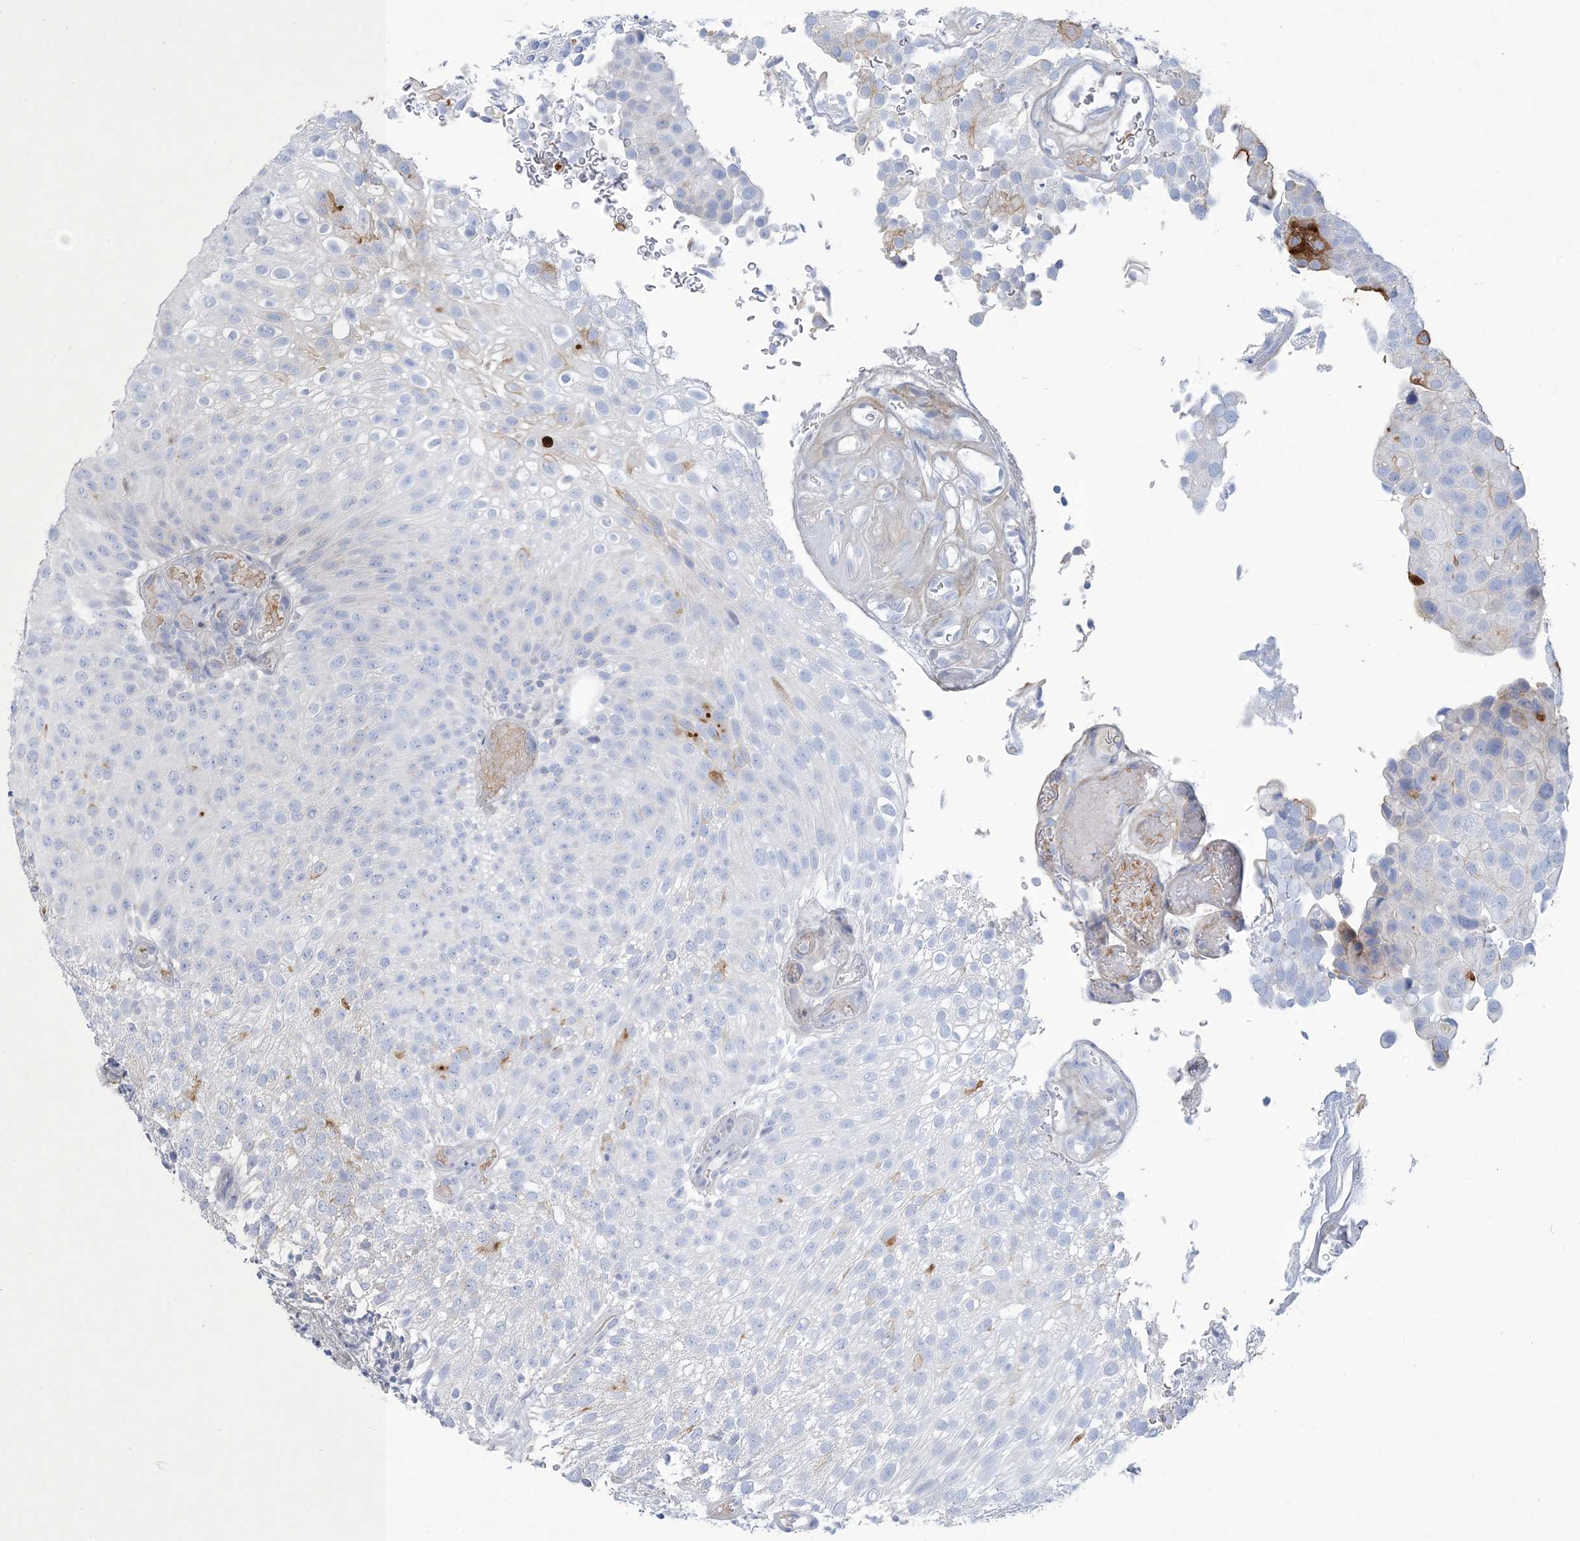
{"staining": {"intensity": "negative", "quantity": "none", "location": "none"}, "tissue": "urothelial cancer", "cell_type": "Tumor cells", "image_type": "cancer", "snomed": [{"axis": "morphology", "description": "Urothelial carcinoma, Low grade"}, {"axis": "topography", "description": "Urinary bladder"}], "caption": "IHC histopathology image of human urothelial carcinoma (low-grade) stained for a protein (brown), which exhibits no expression in tumor cells. (DAB IHC visualized using brightfield microscopy, high magnification).", "gene": "MOXD1", "patient": {"sex": "male", "age": 78}}